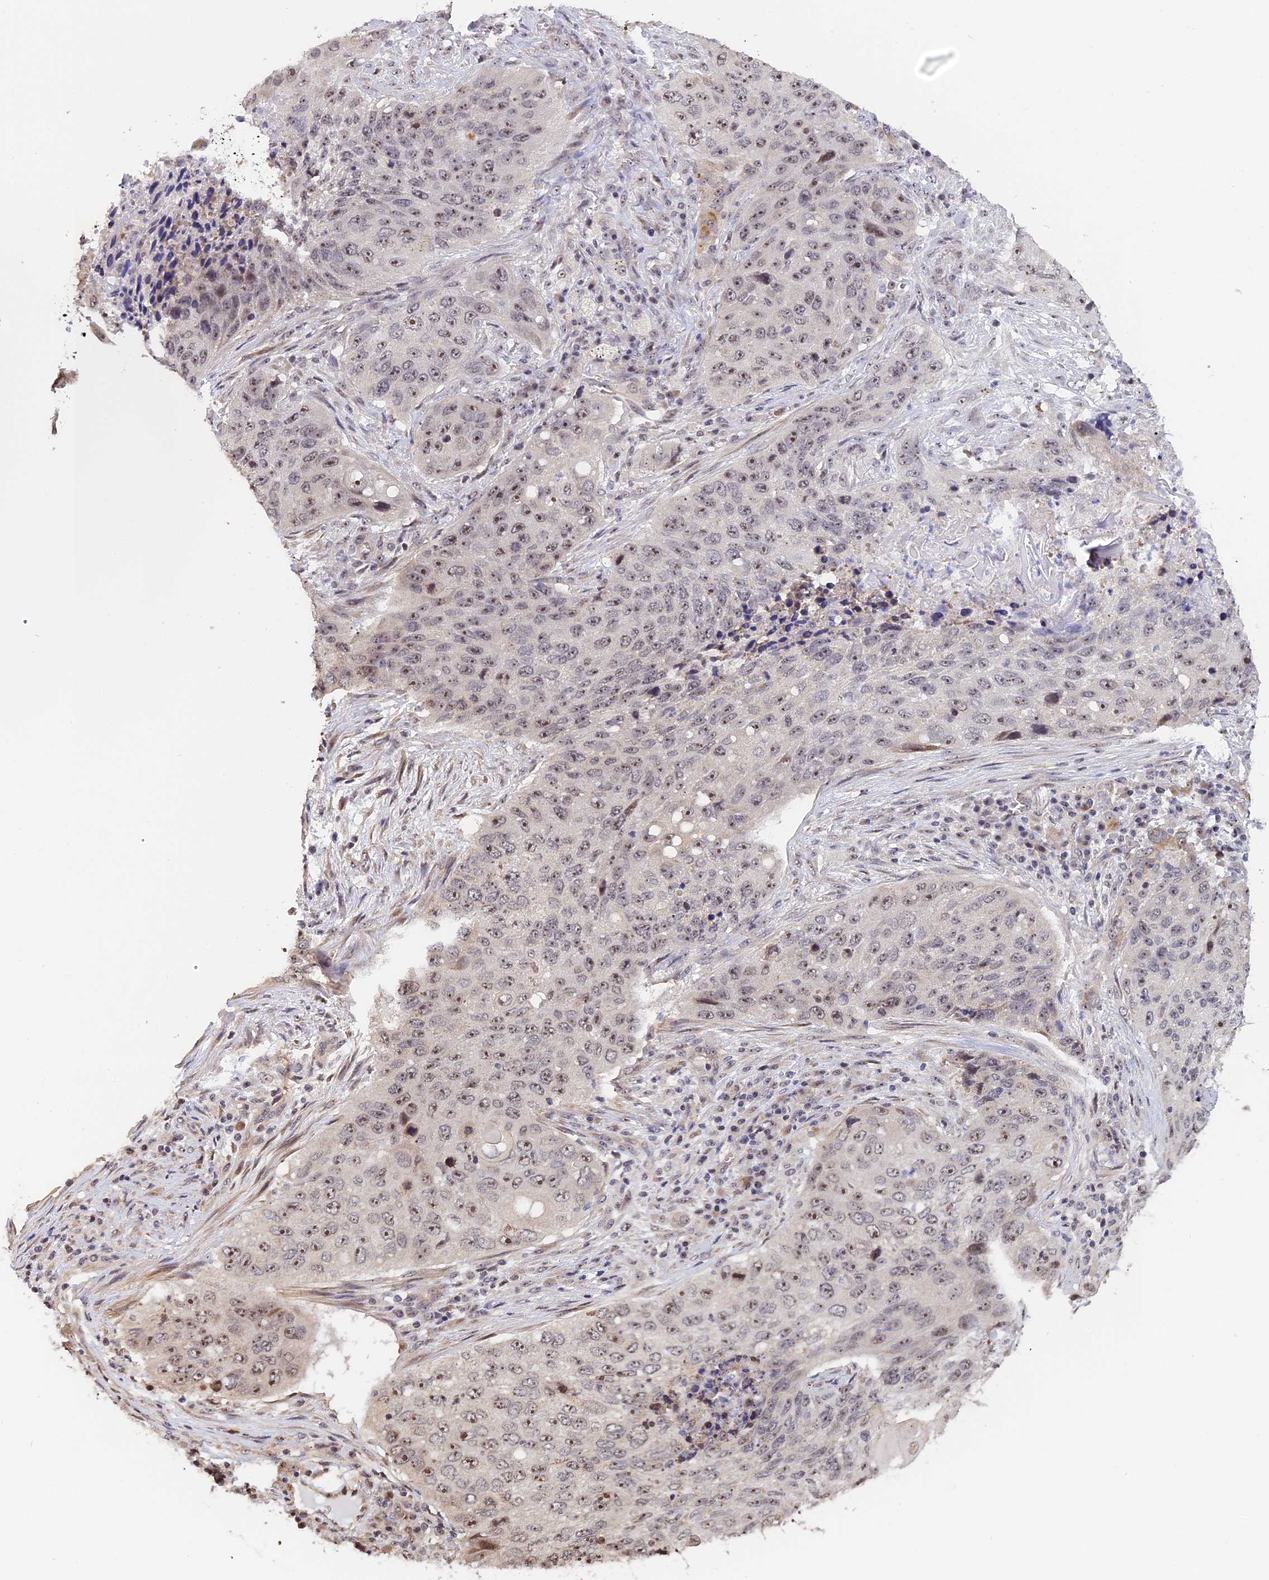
{"staining": {"intensity": "moderate", "quantity": "25%-75%", "location": "nuclear"}, "tissue": "lung cancer", "cell_type": "Tumor cells", "image_type": "cancer", "snomed": [{"axis": "morphology", "description": "Squamous cell carcinoma, NOS"}, {"axis": "topography", "description": "Lung"}], "caption": "Protein expression analysis of human lung cancer reveals moderate nuclear expression in about 25%-75% of tumor cells.", "gene": "MGA", "patient": {"sex": "female", "age": 63}}